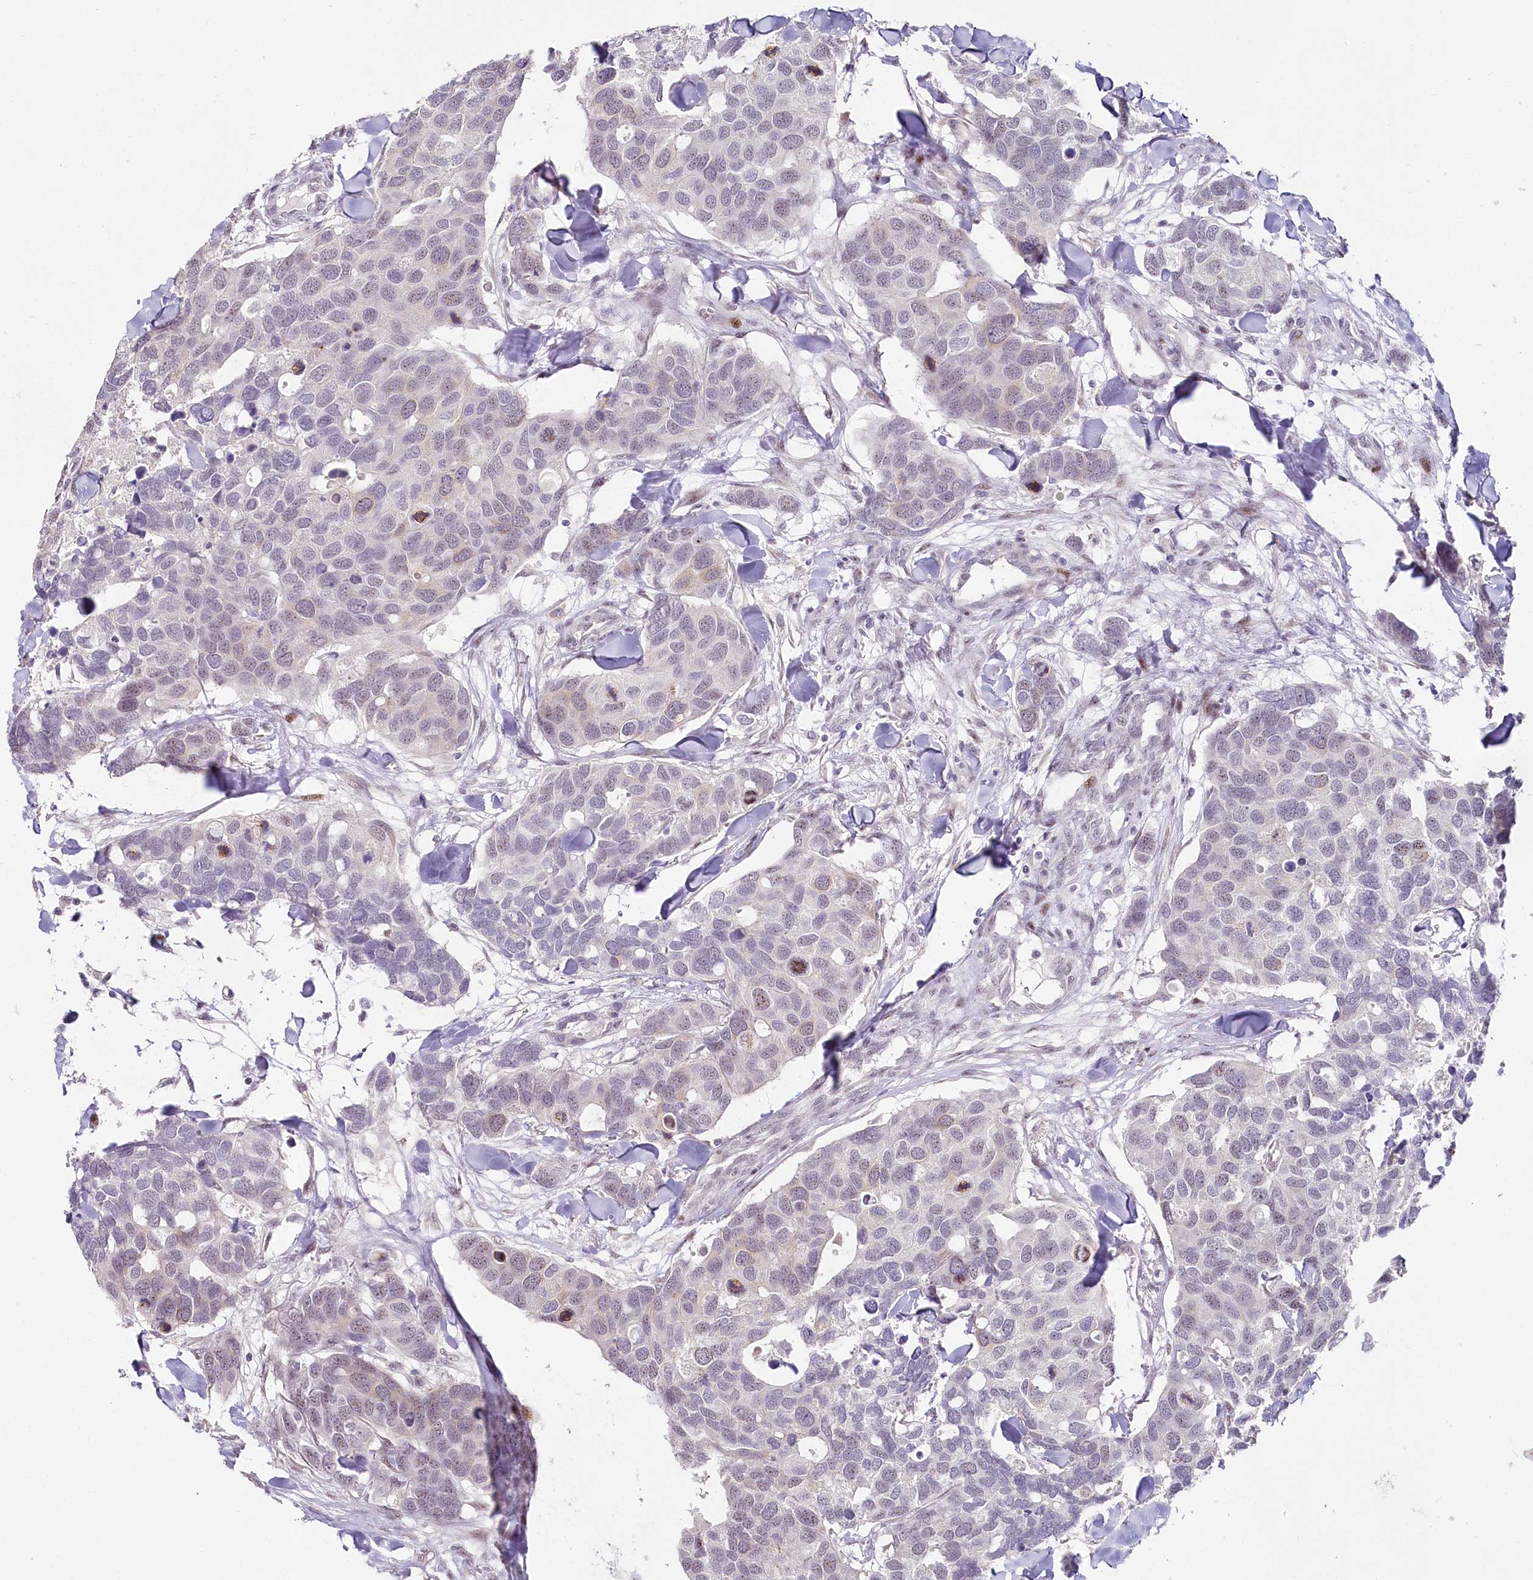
{"staining": {"intensity": "moderate", "quantity": "<25%", "location": "nuclear"}, "tissue": "breast cancer", "cell_type": "Tumor cells", "image_type": "cancer", "snomed": [{"axis": "morphology", "description": "Duct carcinoma"}, {"axis": "topography", "description": "Breast"}], "caption": "Human breast infiltrating ductal carcinoma stained with a brown dye shows moderate nuclear positive staining in approximately <25% of tumor cells.", "gene": "HPD", "patient": {"sex": "female", "age": 83}}